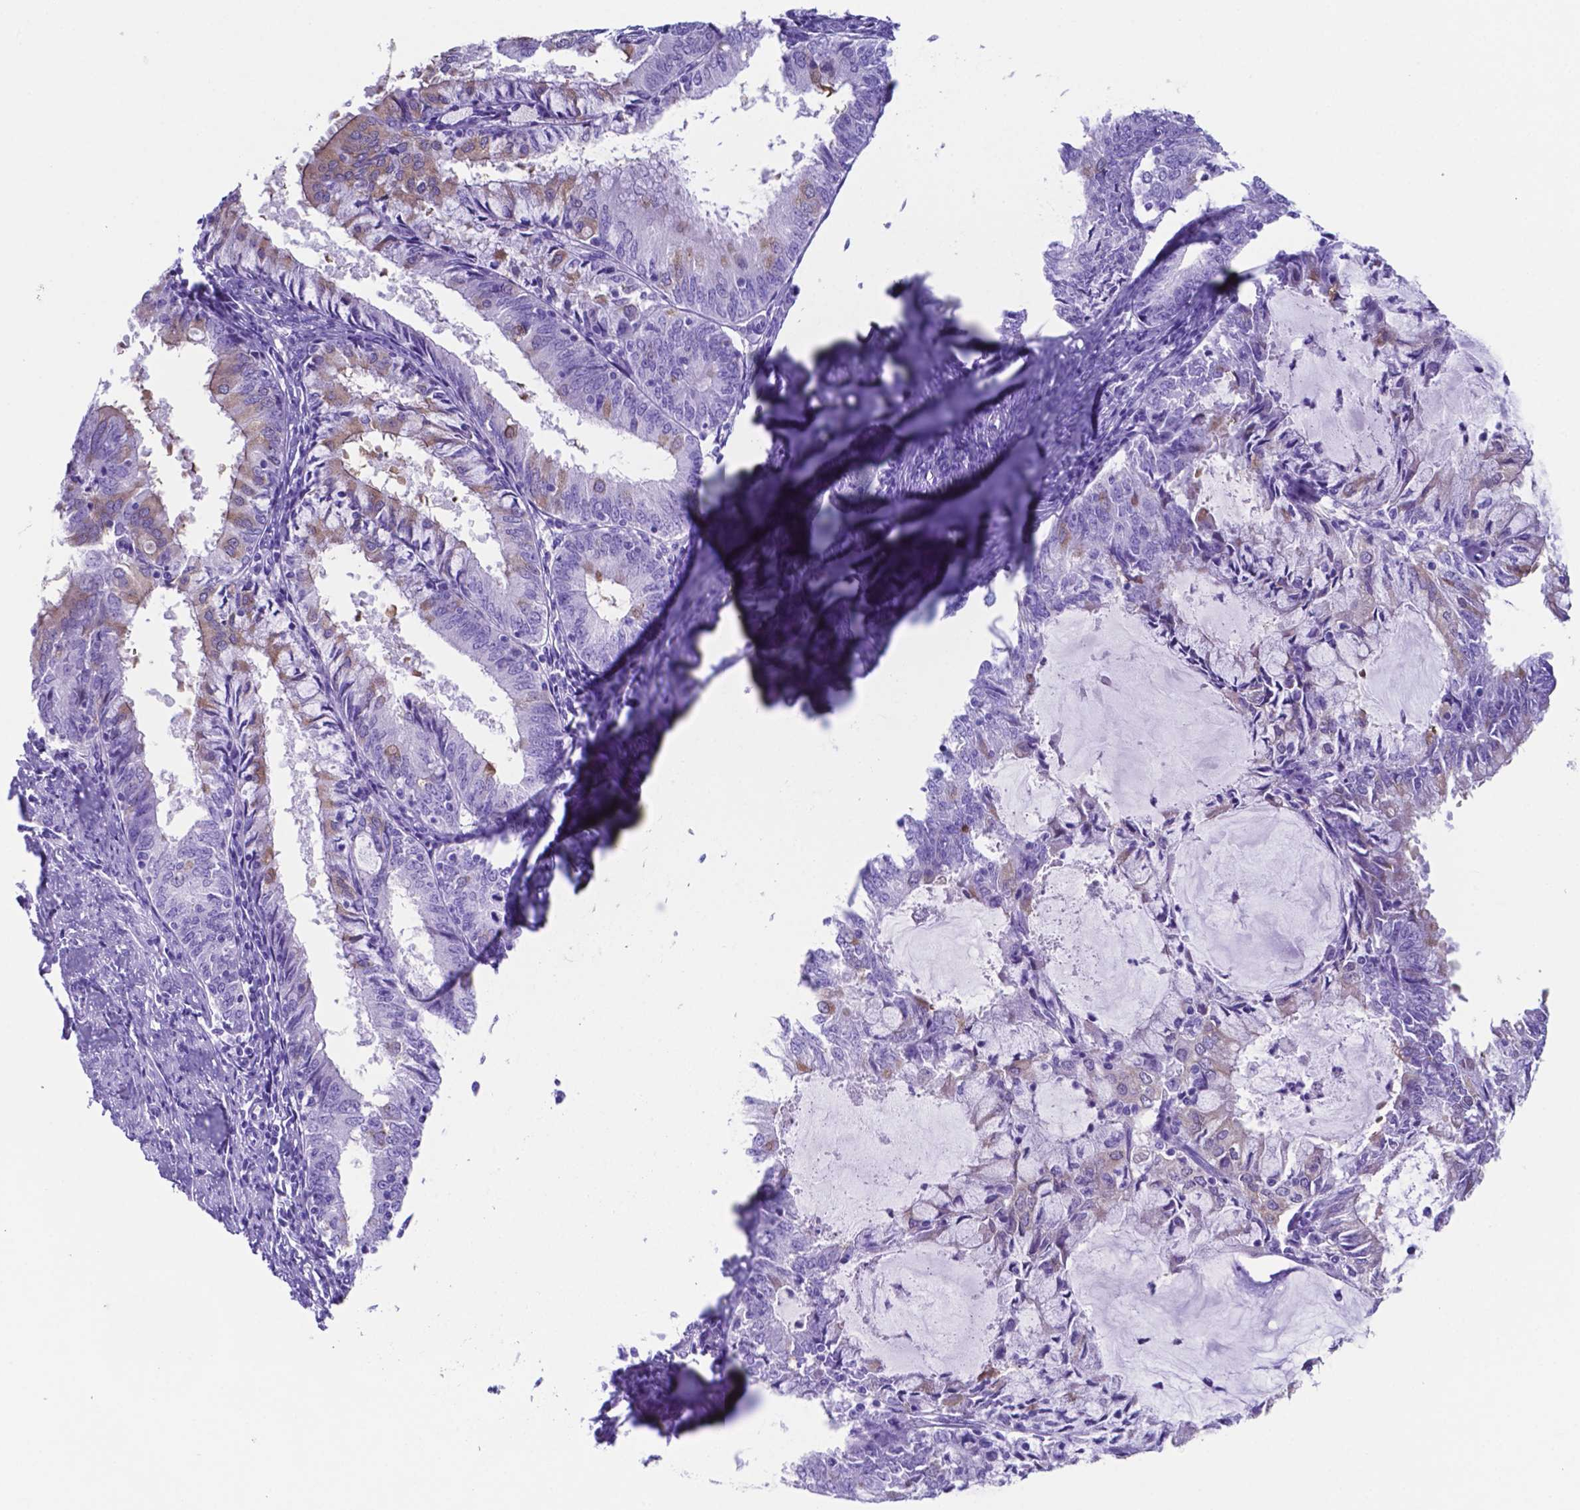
{"staining": {"intensity": "weak", "quantity": "<25%", "location": "cytoplasmic/membranous"}, "tissue": "endometrial cancer", "cell_type": "Tumor cells", "image_type": "cancer", "snomed": [{"axis": "morphology", "description": "Adenocarcinoma, NOS"}, {"axis": "topography", "description": "Endometrium"}], "caption": "A micrograph of human endometrial cancer (adenocarcinoma) is negative for staining in tumor cells.", "gene": "DNAAF8", "patient": {"sex": "female", "age": 57}}